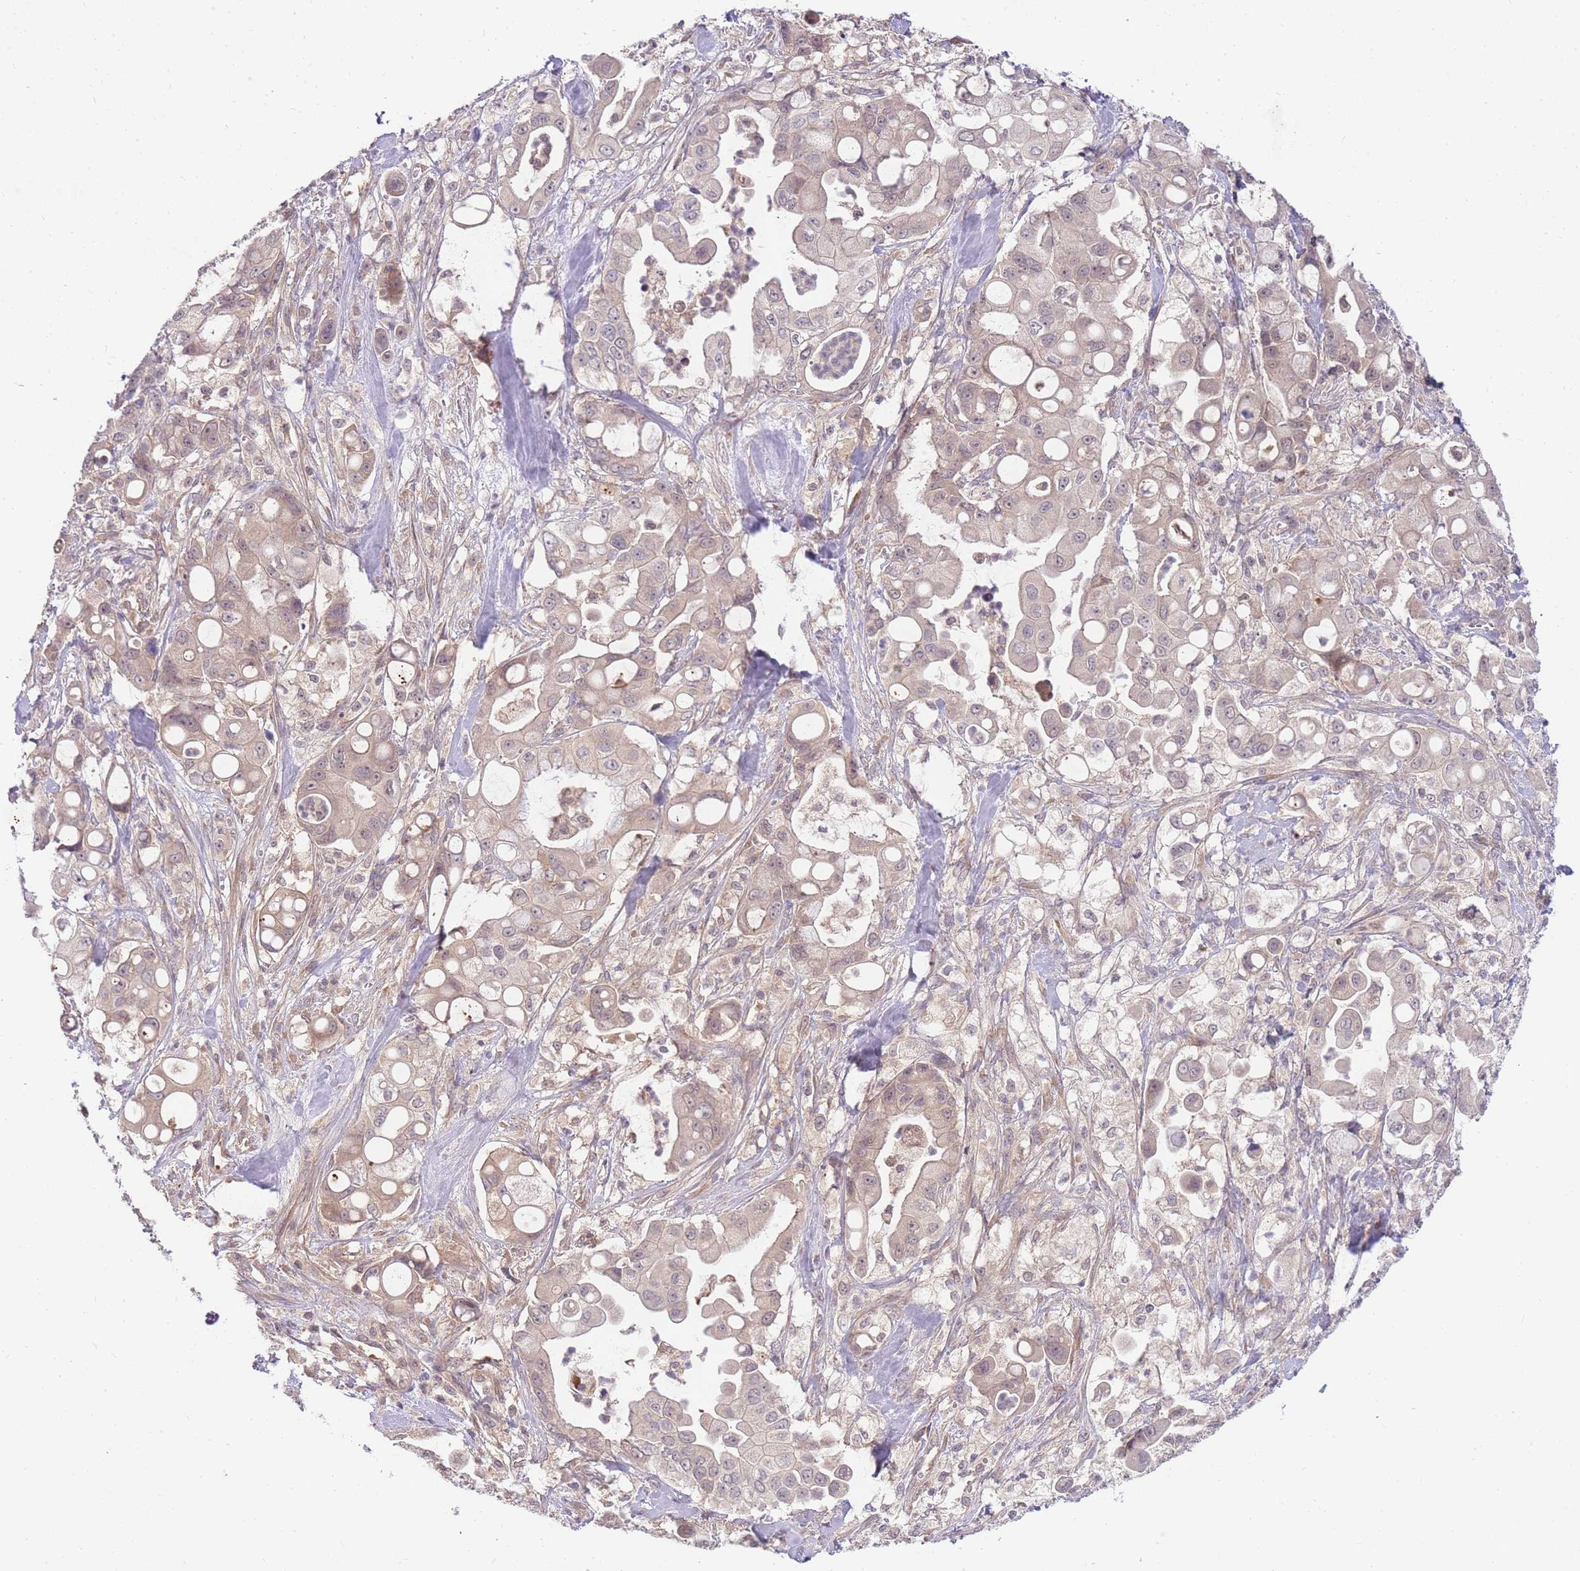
{"staining": {"intensity": "weak", "quantity": "25%-75%", "location": "cytoplasmic/membranous"}, "tissue": "pancreatic cancer", "cell_type": "Tumor cells", "image_type": "cancer", "snomed": [{"axis": "morphology", "description": "Adenocarcinoma, NOS"}, {"axis": "topography", "description": "Pancreas"}], "caption": "Weak cytoplasmic/membranous expression for a protein is appreciated in approximately 25%-75% of tumor cells of pancreatic cancer using immunohistochemistry (IHC).", "gene": "ZNF577", "patient": {"sex": "male", "age": 68}}